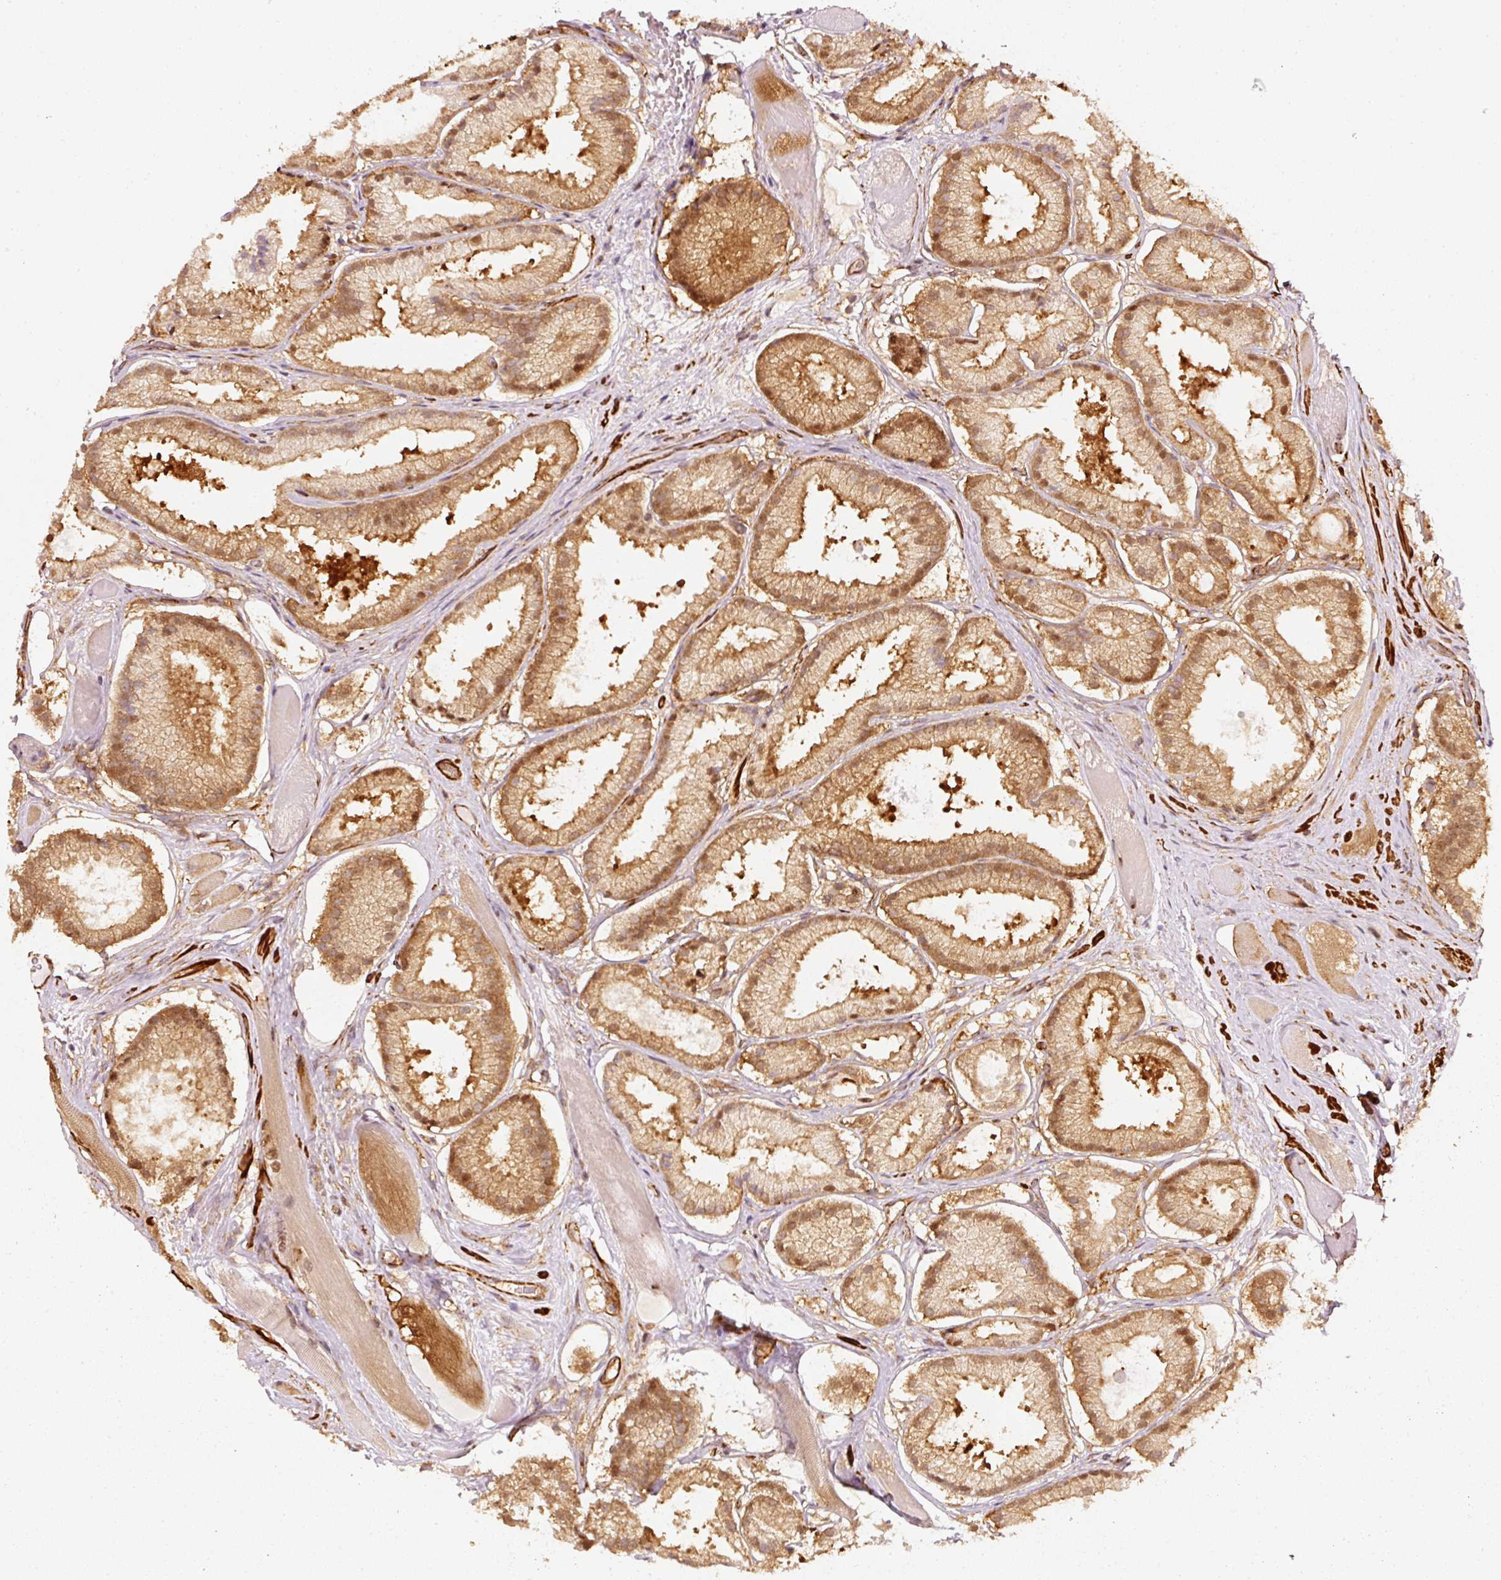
{"staining": {"intensity": "moderate", "quantity": ">75%", "location": "cytoplasmic/membranous,nuclear"}, "tissue": "prostate cancer", "cell_type": "Tumor cells", "image_type": "cancer", "snomed": [{"axis": "morphology", "description": "Adenocarcinoma, High grade"}, {"axis": "topography", "description": "Prostate"}], "caption": "Prostate high-grade adenocarcinoma tissue demonstrates moderate cytoplasmic/membranous and nuclear staining in approximately >75% of tumor cells, visualized by immunohistochemistry.", "gene": "PSMD1", "patient": {"sex": "male", "age": 68}}